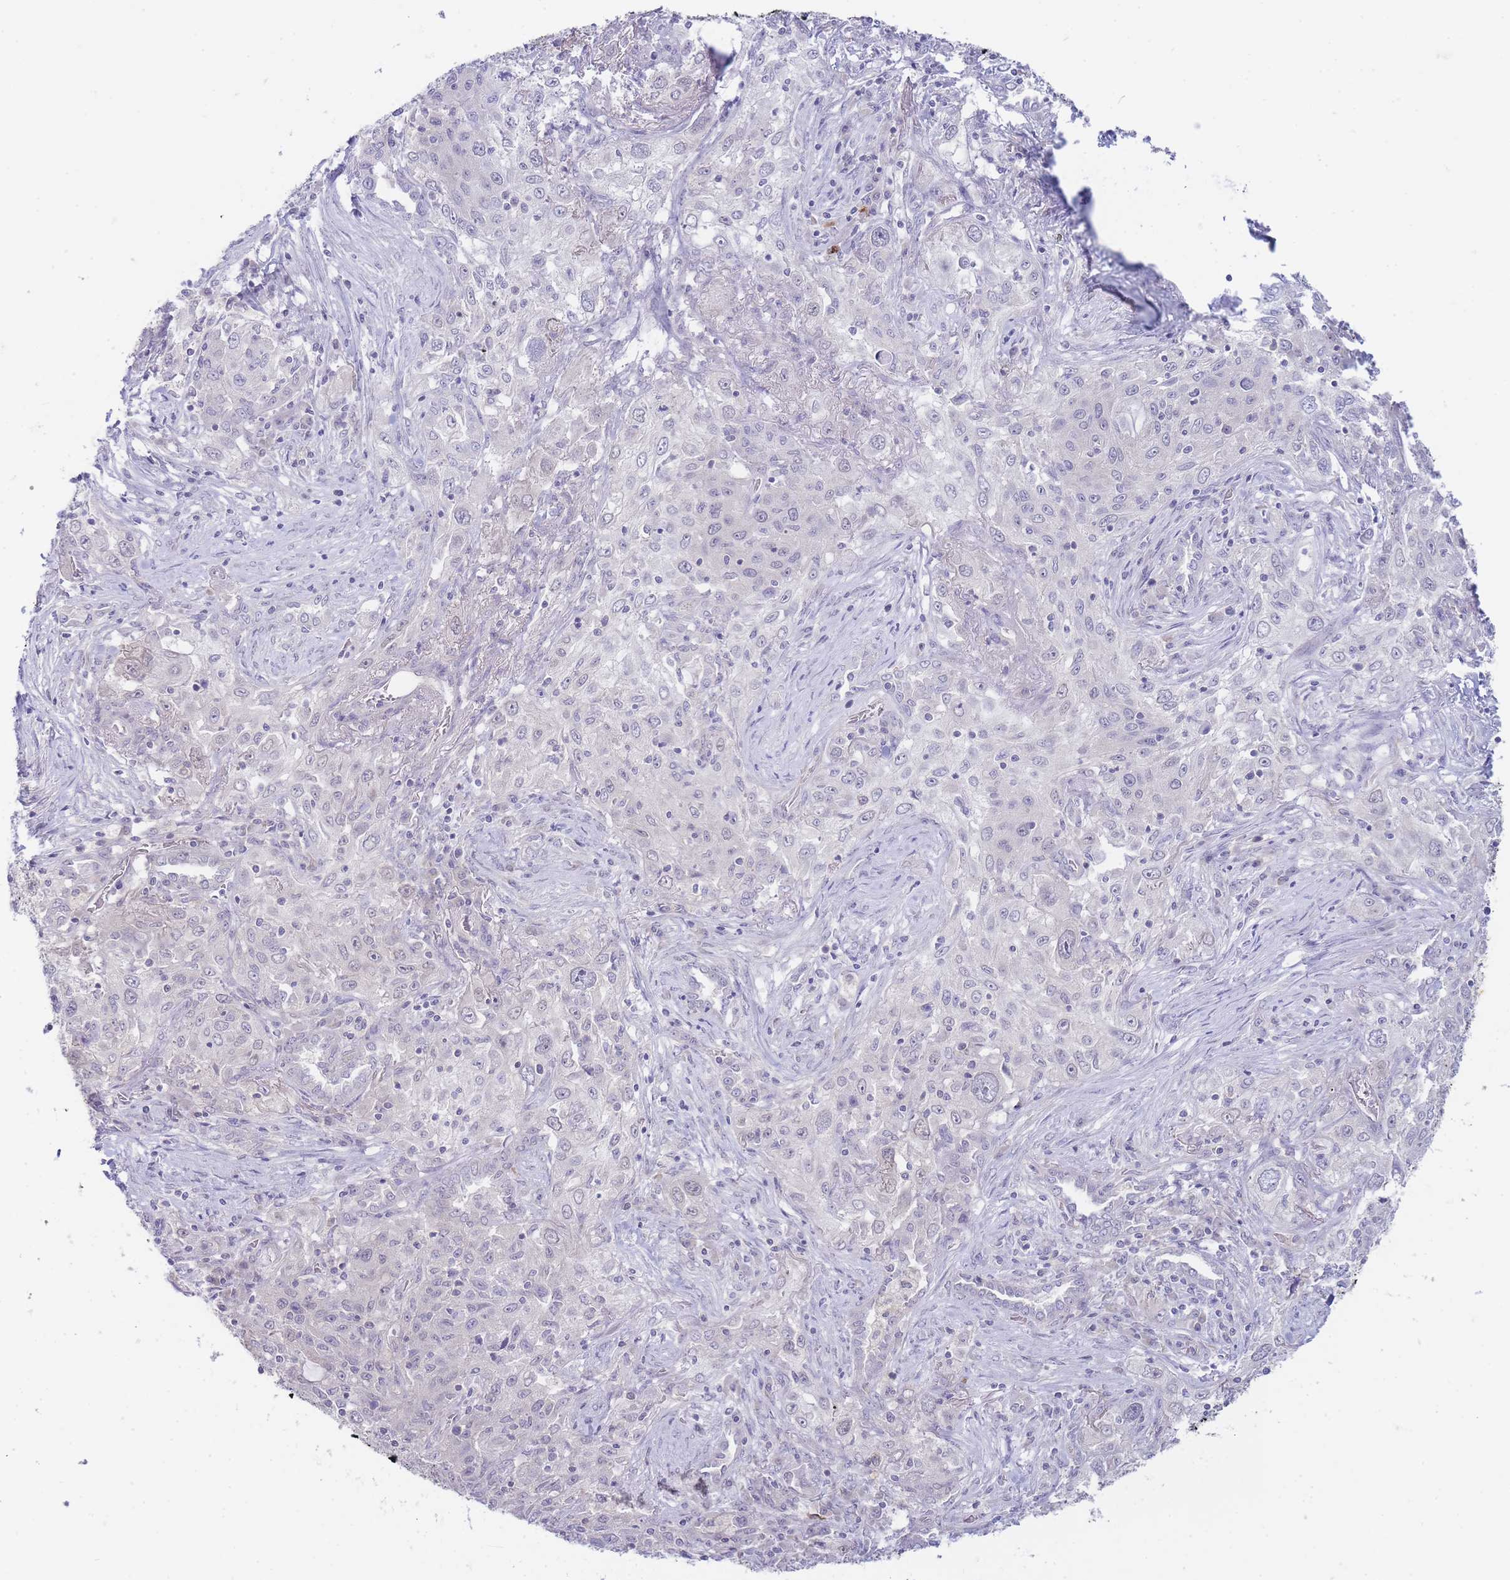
{"staining": {"intensity": "negative", "quantity": "none", "location": "none"}, "tissue": "lung cancer", "cell_type": "Tumor cells", "image_type": "cancer", "snomed": [{"axis": "morphology", "description": "Squamous cell carcinoma, NOS"}, {"axis": "topography", "description": "Lung"}], "caption": "High magnification brightfield microscopy of lung squamous cell carcinoma stained with DAB (brown) and counterstained with hematoxylin (blue): tumor cells show no significant expression.", "gene": "SUGT1", "patient": {"sex": "female", "age": 69}}